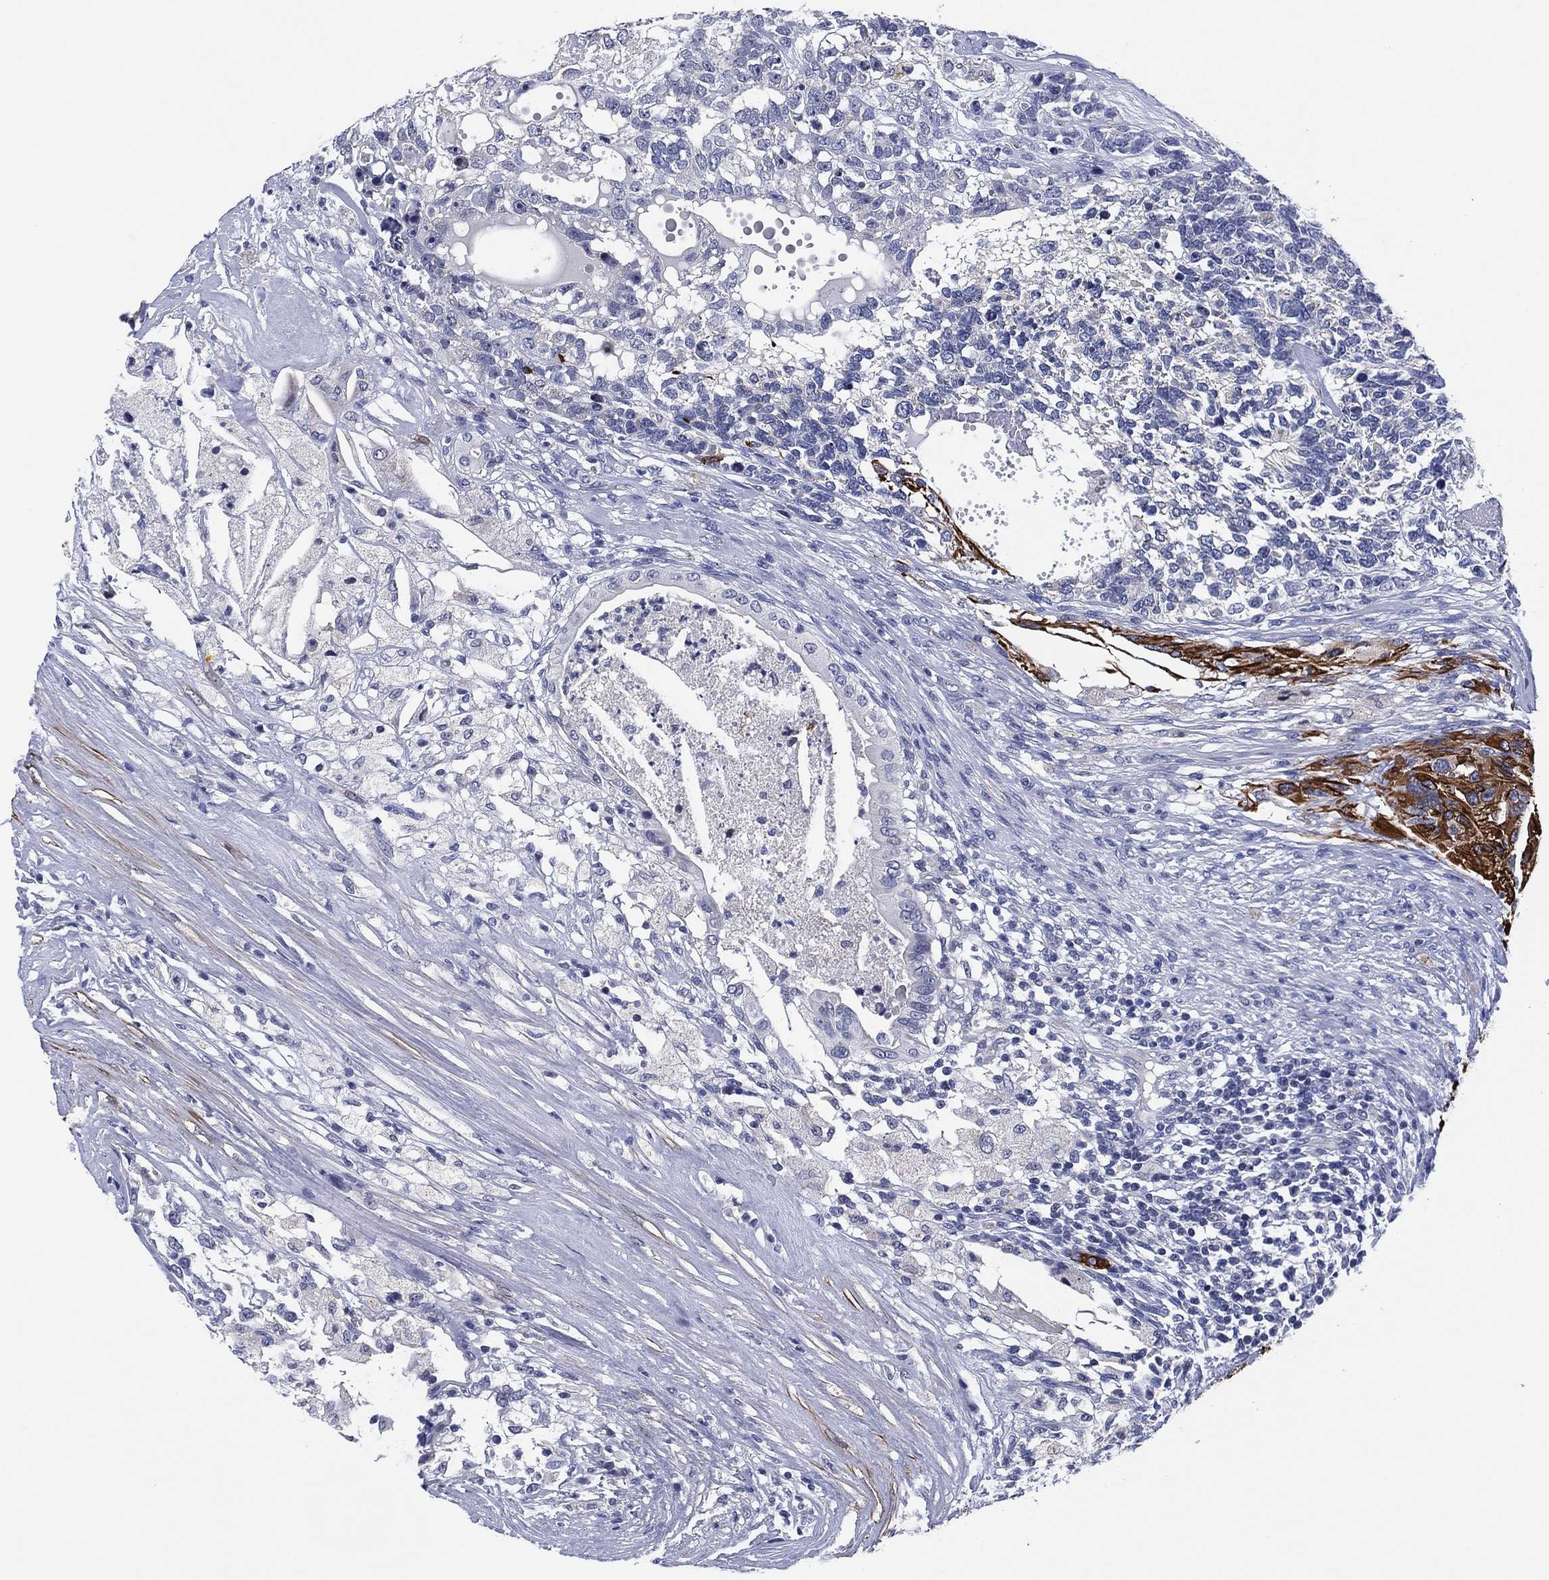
{"staining": {"intensity": "negative", "quantity": "none", "location": "none"}, "tissue": "testis cancer", "cell_type": "Tumor cells", "image_type": "cancer", "snomed": [{"axis": "morphology", "description": "Seminoma, NOS"}, {"axis": "morphology", "description": "Carcinoma, Embryonal, NOS"}, {"axis": "topography", "description": "Testis"}], "caption": "A histopathology image of testis seminoma stained for a protein exhibits no brown staining in tumor cells.", "gene": "CLIP3", "patient": {"sex": "male", "age": 41}}